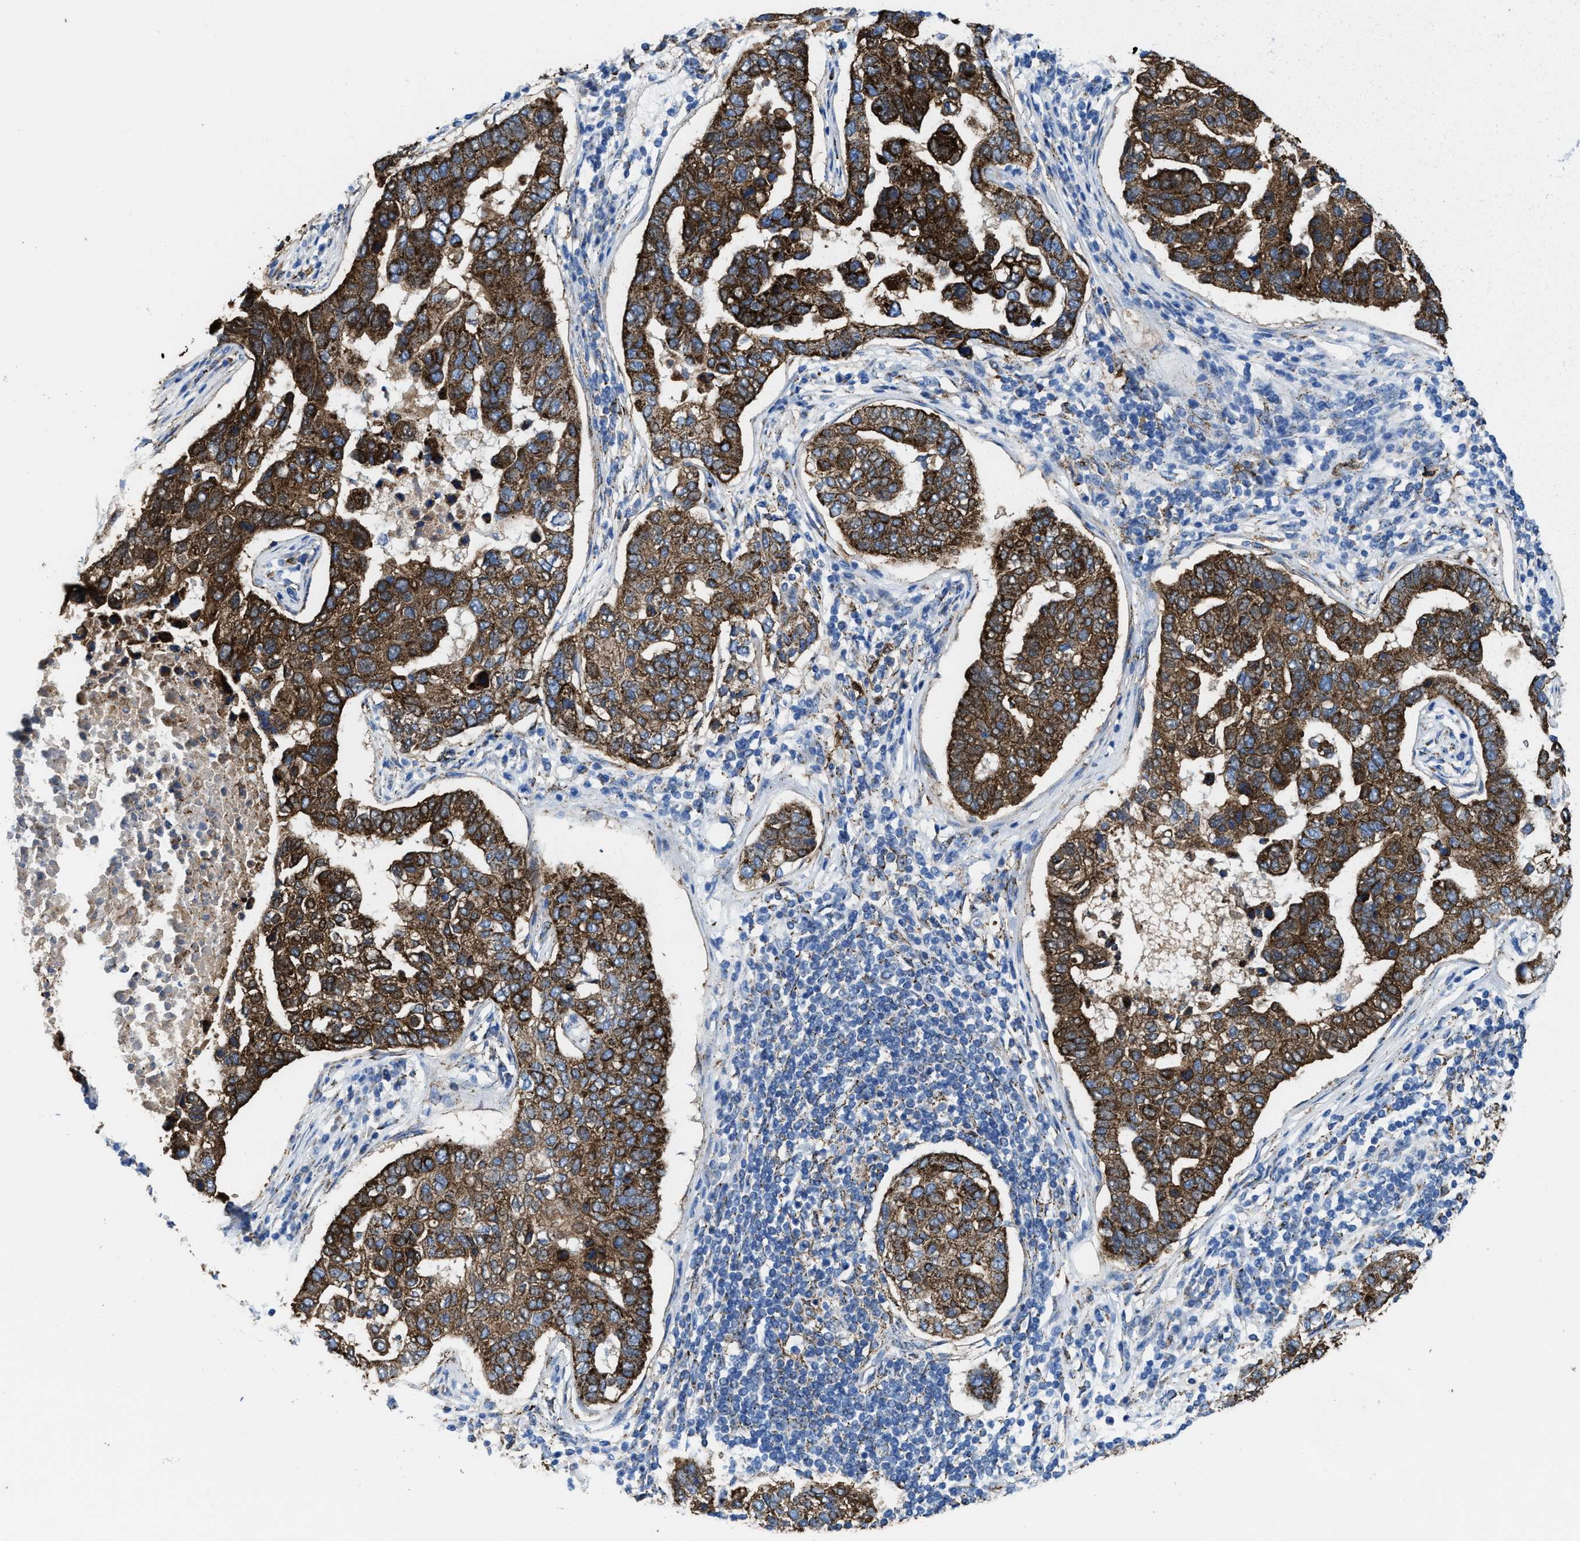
{"staining": {"intensity": "strong", "quantity": ">75%", "location": "cytoplasmic/membranous"}, "tissue": "pancreatic cancer", "cell_type": "Tumor cells", "image_type": "cancer", "snomed": [{"axis": "morphology", "description": "Adenocarcinoma, NOS"}, {"axis": "topography", "description": "Pancreas"}], "caption": "Strong cytoplasmic/membranous staining for a protein is seen in about >75% of tumor cells of pancreatic cancer using immunohistochemistry (IHC).", "gene": "ALDH1B1", "patient": {"sex": "female", "age": 61}}